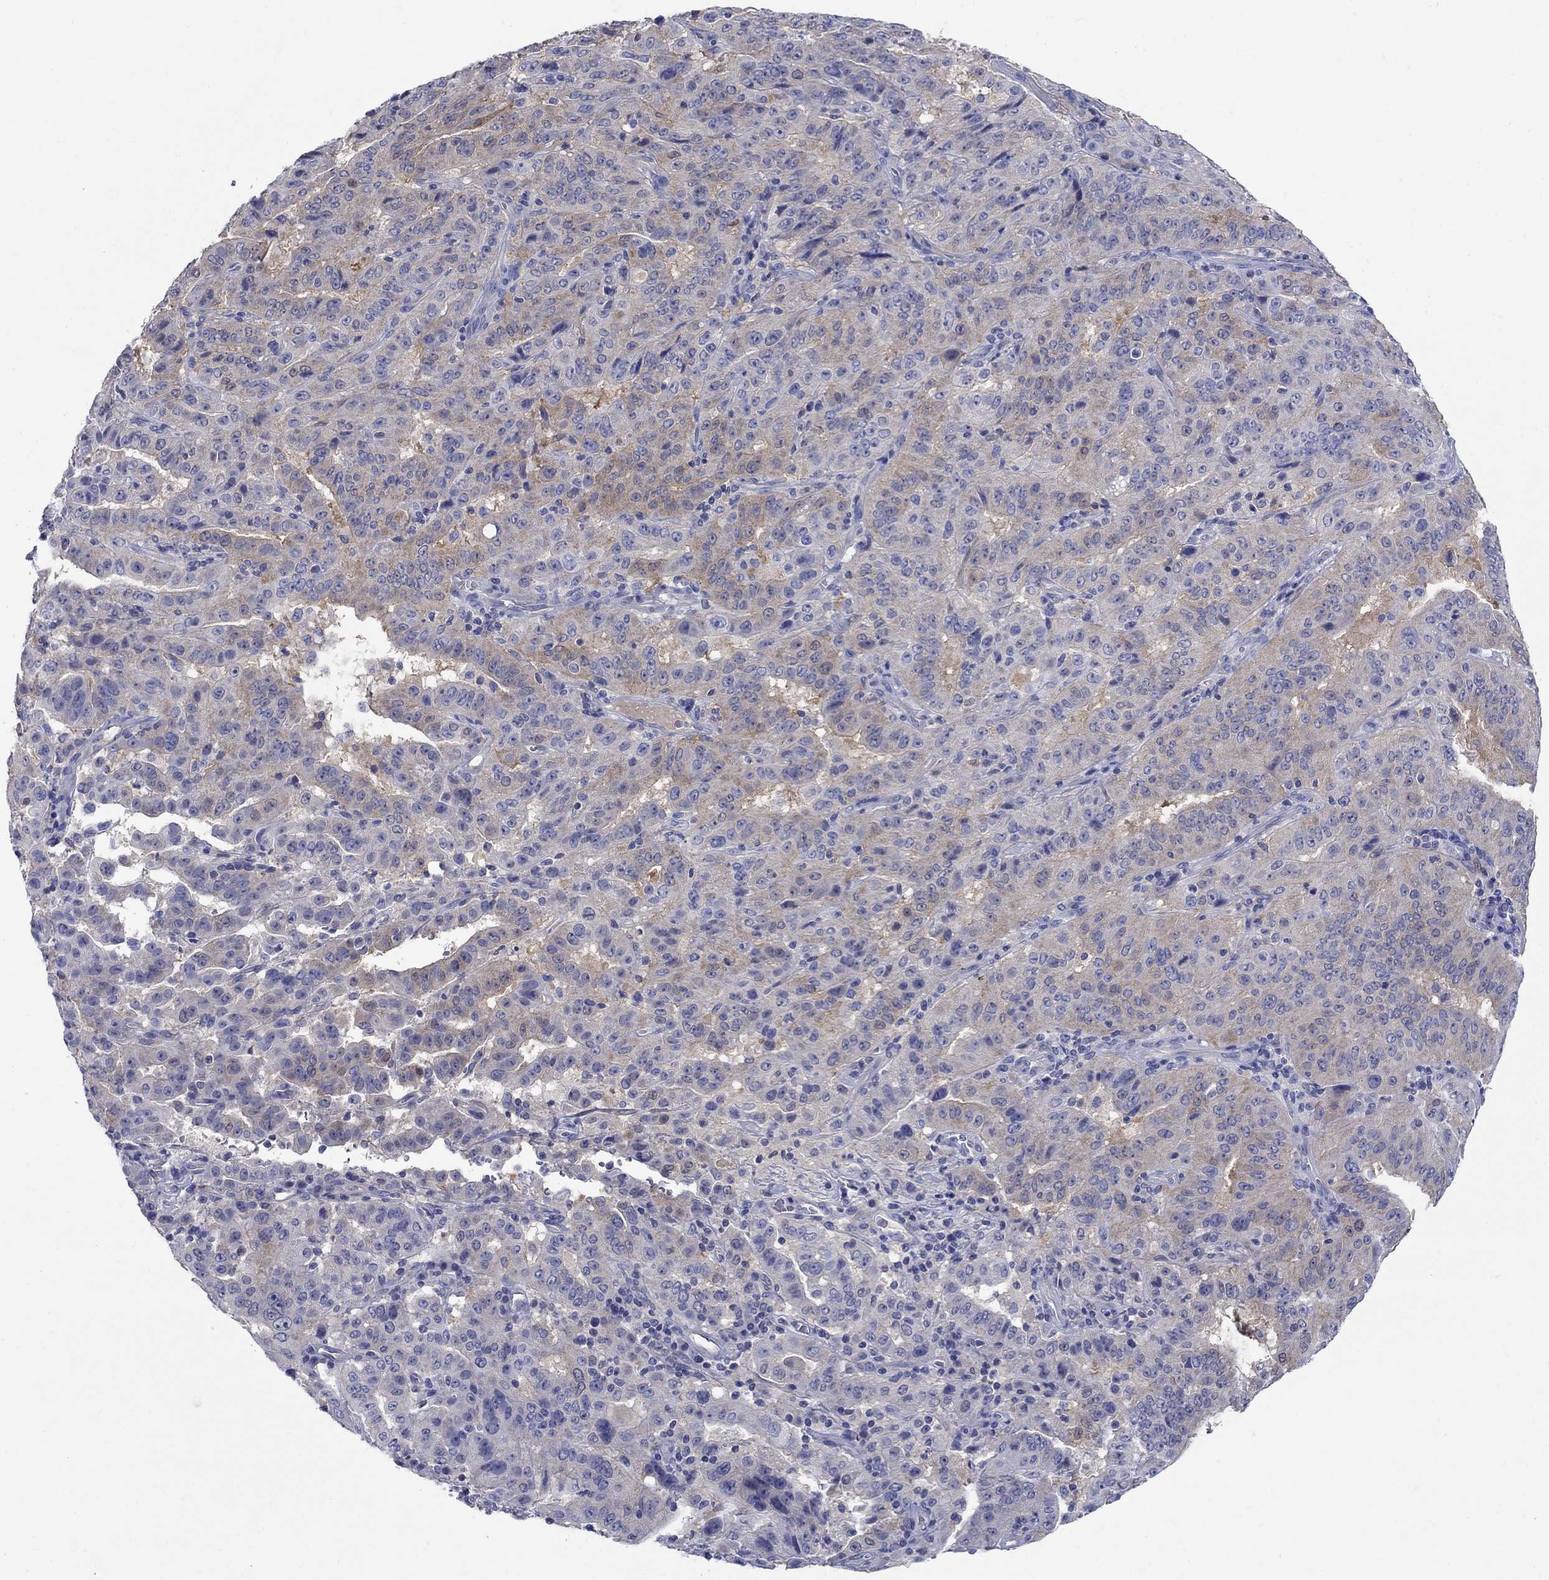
{"staining": {"intensity": "weak", "quantity": "25%-75%", "location": "cytoplasmic/membranous"}, "tissue": "pancreatic cancer", "cell_type": "Tumor cells", "image_type": "cancer", "snomed": [{"axis": "morphology", "description": "Adenocarcinoma, NOS"}, {"axis": "topography", "description": "Pancreas"}], "caption": "Immunohistochemical staining of pancreatic cancer (adenocarcinoma) displays weak cytoplasmic/membranous protein positivity in about 25%-75% of tumor cells.", "gene": "SULT2B1", "patient": {"sex": "male", "age": 63}}